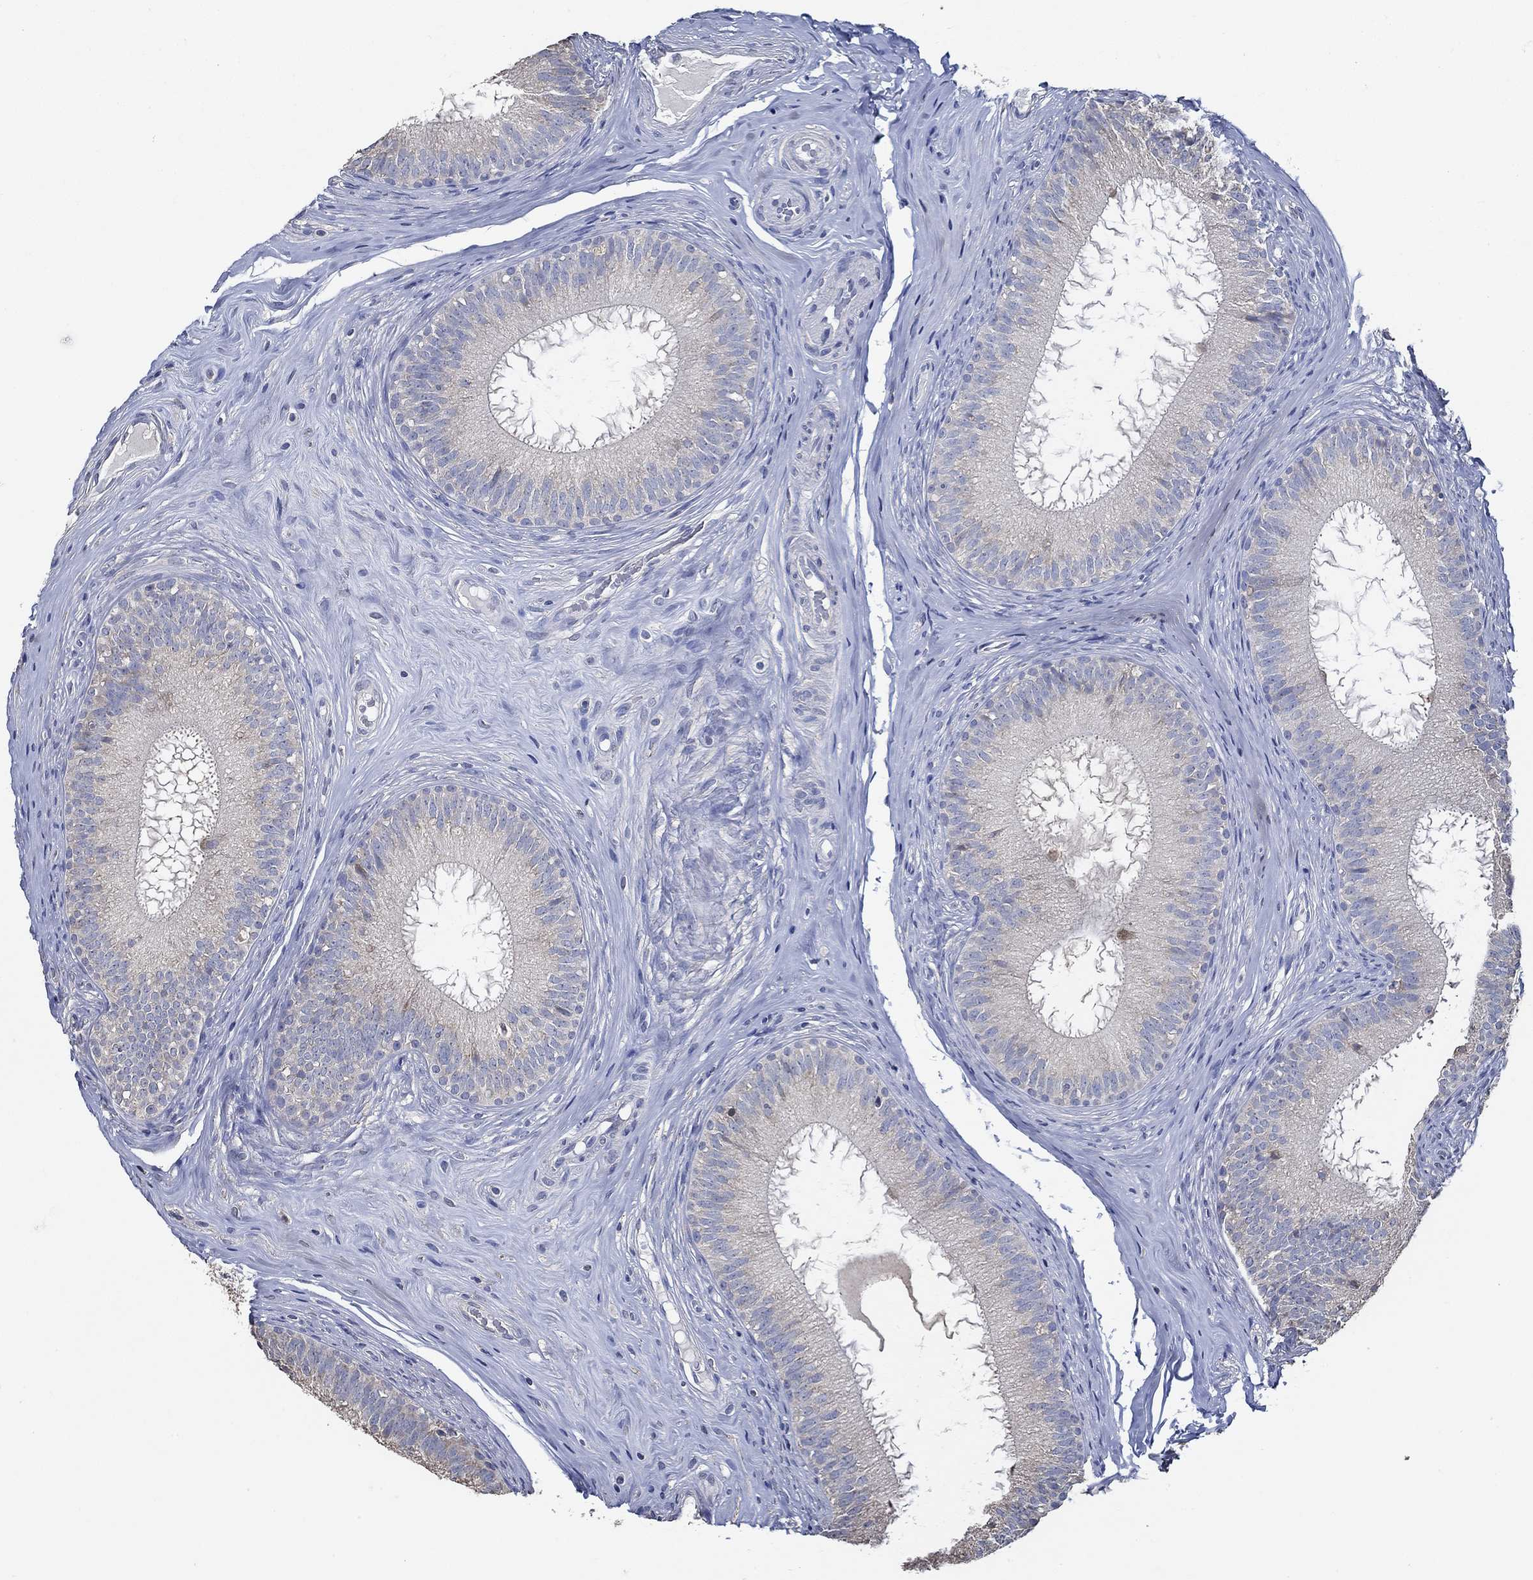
{"staining": {"intensity": "negative", "quantity": "none", "location": "none"}, "tissue": "epididymis", "cell_type": "Glandular cells", "image_type": "normal", "snomed": [{"axis": "morphology", "description": "Normal tissue, NOS"}, {"axis": "morphology", "description": "Carcinoma, Embryonal, NOS"}, {"axis": "topography", "description": "Testis"}, {"axis": "topography", "description": "Epididymis"}], "caption": "Immunohistochemical staining of normal human epididymis displays no significant expression in glandular cells.", "gene": "DOCK3", "patient": {"sex": "male", "age": 24}}